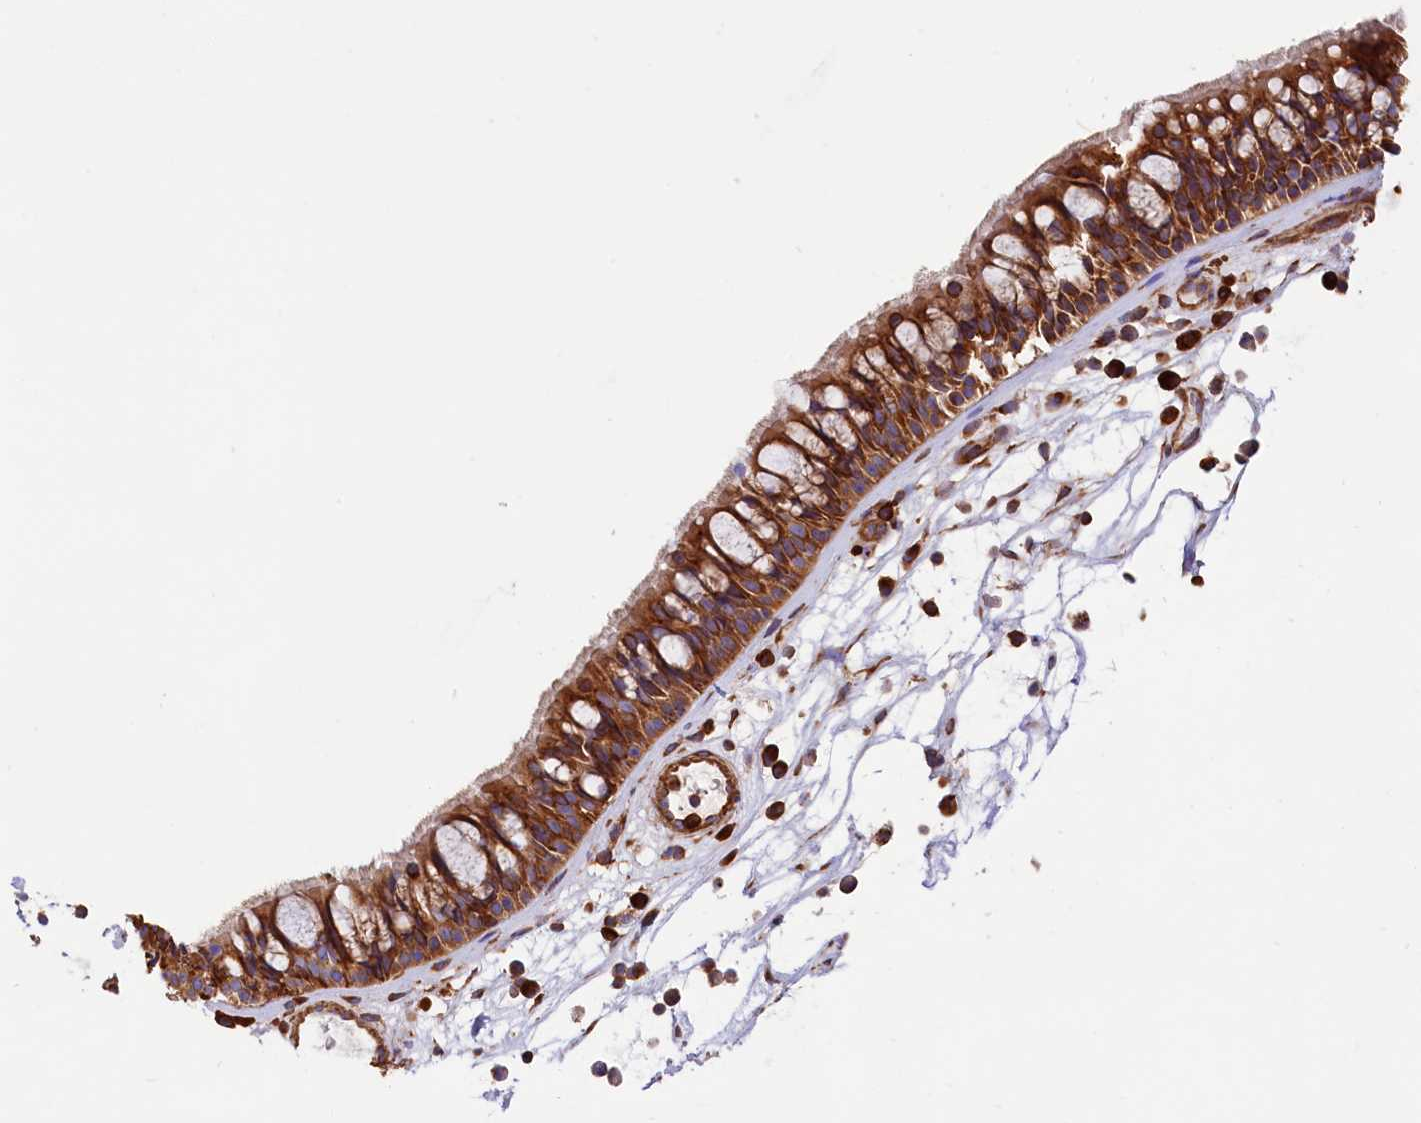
{"staining": {"intensity": "moderate", "quantity": ">75%", "location": "cytoplasmic/membranous"}, "tissue": "nasopharynx", "cell_type": "Respiratory epithelial cells", "image_type": "normal", "snomed": [{"axis": "morphology", "description": "Normal tissue, NOS"}, {"axis": "morphology", "description": "Inflammation, NOS"}, {"axis": "morphology", "description": "Malignant melanoma, Metastatic site"}, {"axis": "topography", "description": "Nasopharynx"}], "caption": "IHC histopathology image of unremarkable nasopharynx: nasopharynx stained using immunohistochemistry shows medium levels of moderate protein expression localized specifically in the cytoplasmic/membranous of respiratory epithelial cells, appearing as a cytoplasmic/membranous brown color.", "gene": "GYS1", "patient": {"sex": "male", "age": 70}}